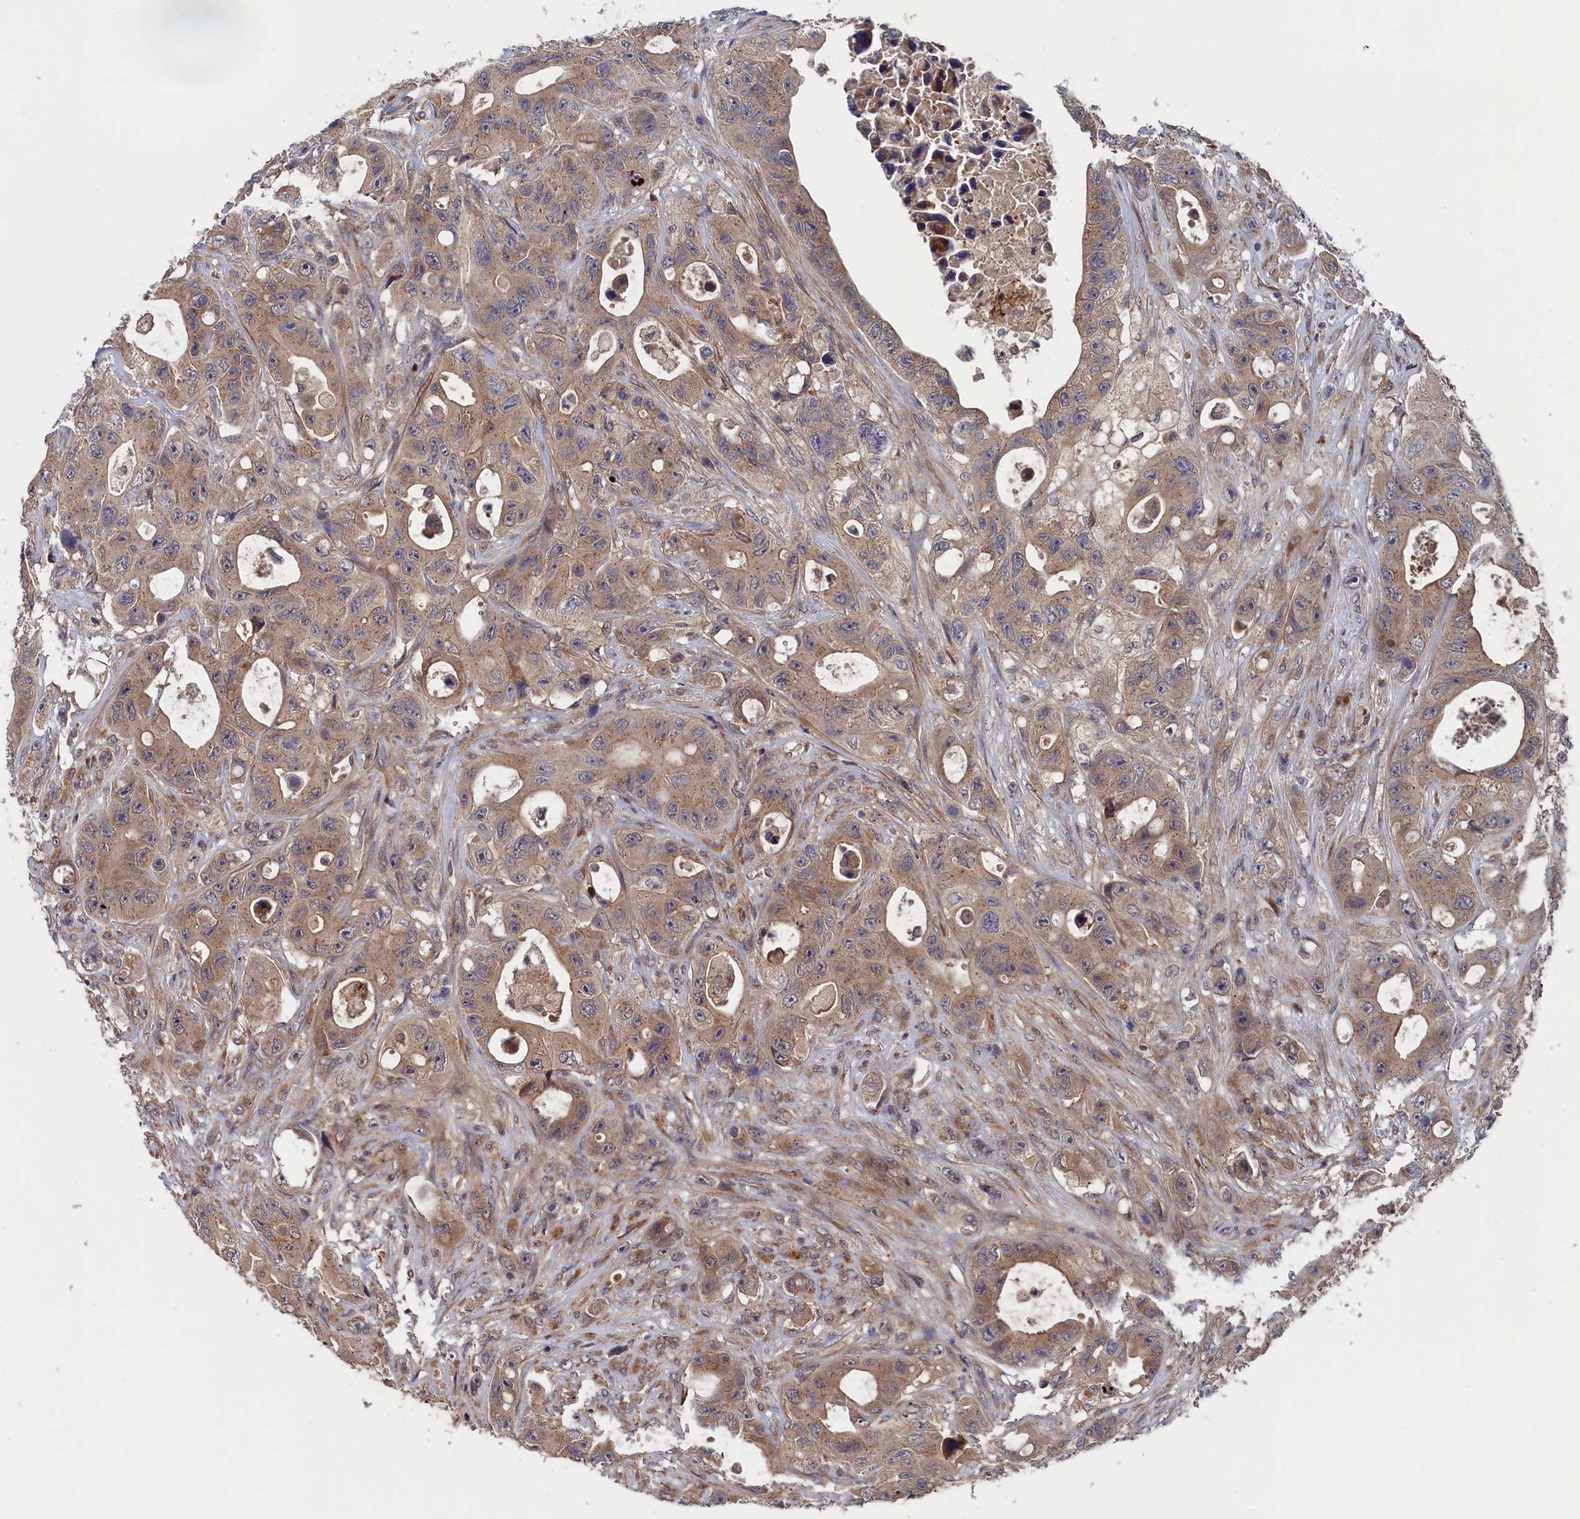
{"staining": {"intensity": "moderate", "quantity": ">75%", "location": "cytoplasmic/membranous"}, "tissue": "colorectal cancer", "cell_type": "Tumor cells", "image_type": "cancer", "snomed": [{"axis": "morphology", "description": "Adenocarcinoma, NOS"}, {"axis": "topography", "description": "Colon"}], "caption": "Immunohistochemical staining of human colorectal adenocarcinoma exhibits medium levels of moderate cytoplasmic/membranous staining in approximately >75% of tumor cells. Using DAB (3,3'-diaminobenzidine) (brown) and hematoxylin (blue) stains, captured at high magnification using brightfield microscopy.", "gene": "TRAPPC2L", "patient": {"sex": "female", "age": 46}}